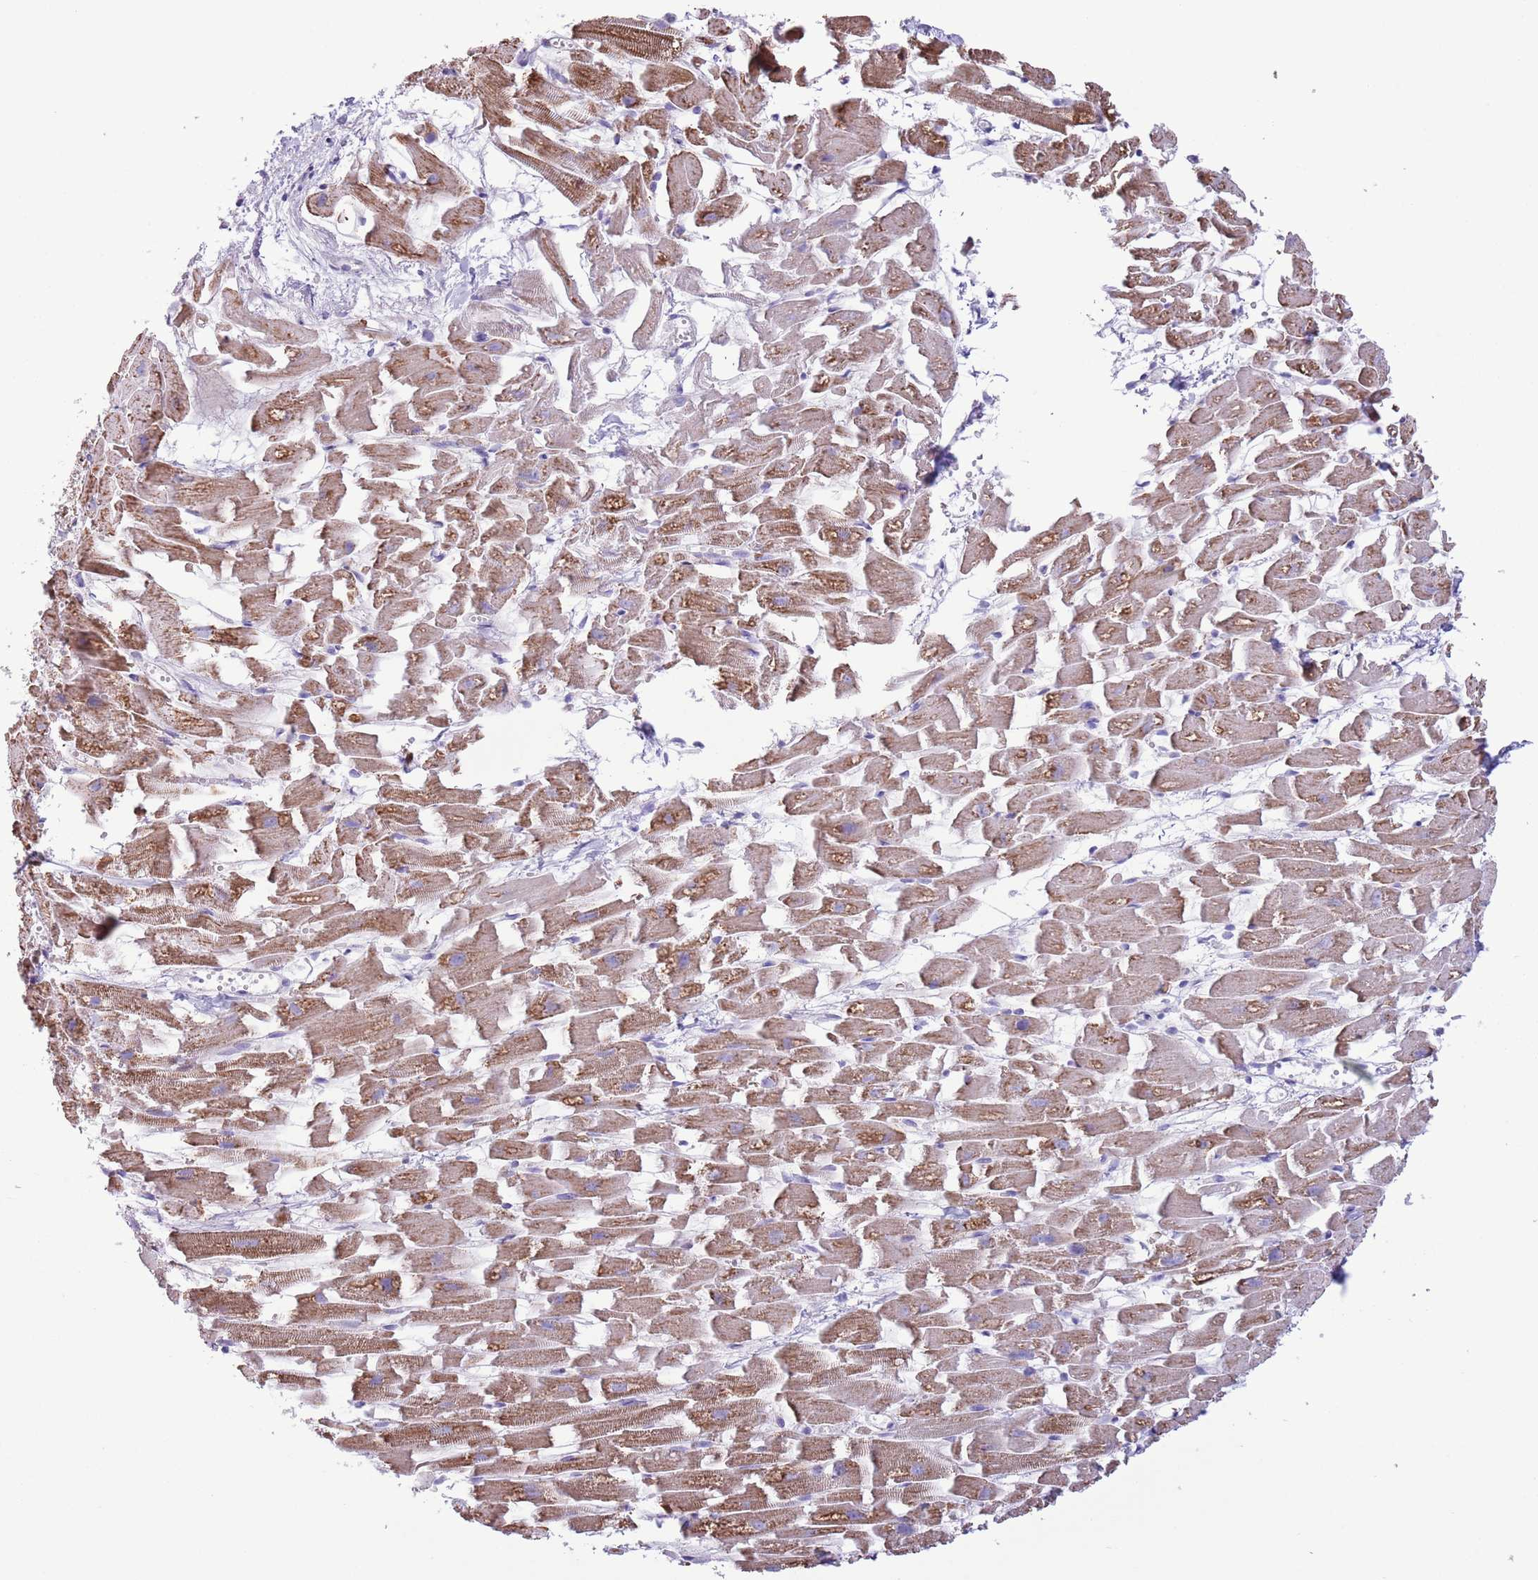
{"staining": {"intensity": "moderate", "quantity": ">75%", "location": "cytoplasmic/membranous"}, "tissue": "heart muscle", "cell_type": "Cardiomyocytes", "image_type": "normal", "snomed": [{"axis": "morphology", "description": "Normal tissue, NOS"}, {"axis": "topography", "description": "Heart"}], "caption": "Immunohistochemical staining of benign heart muscle shows medium levels of moderate cytoplasmic/membranous positivity in approximately >75% of cardiomyocytes.", "gene": "ATP6V1B1", "patient": {"sex": "female", "age": 64}}